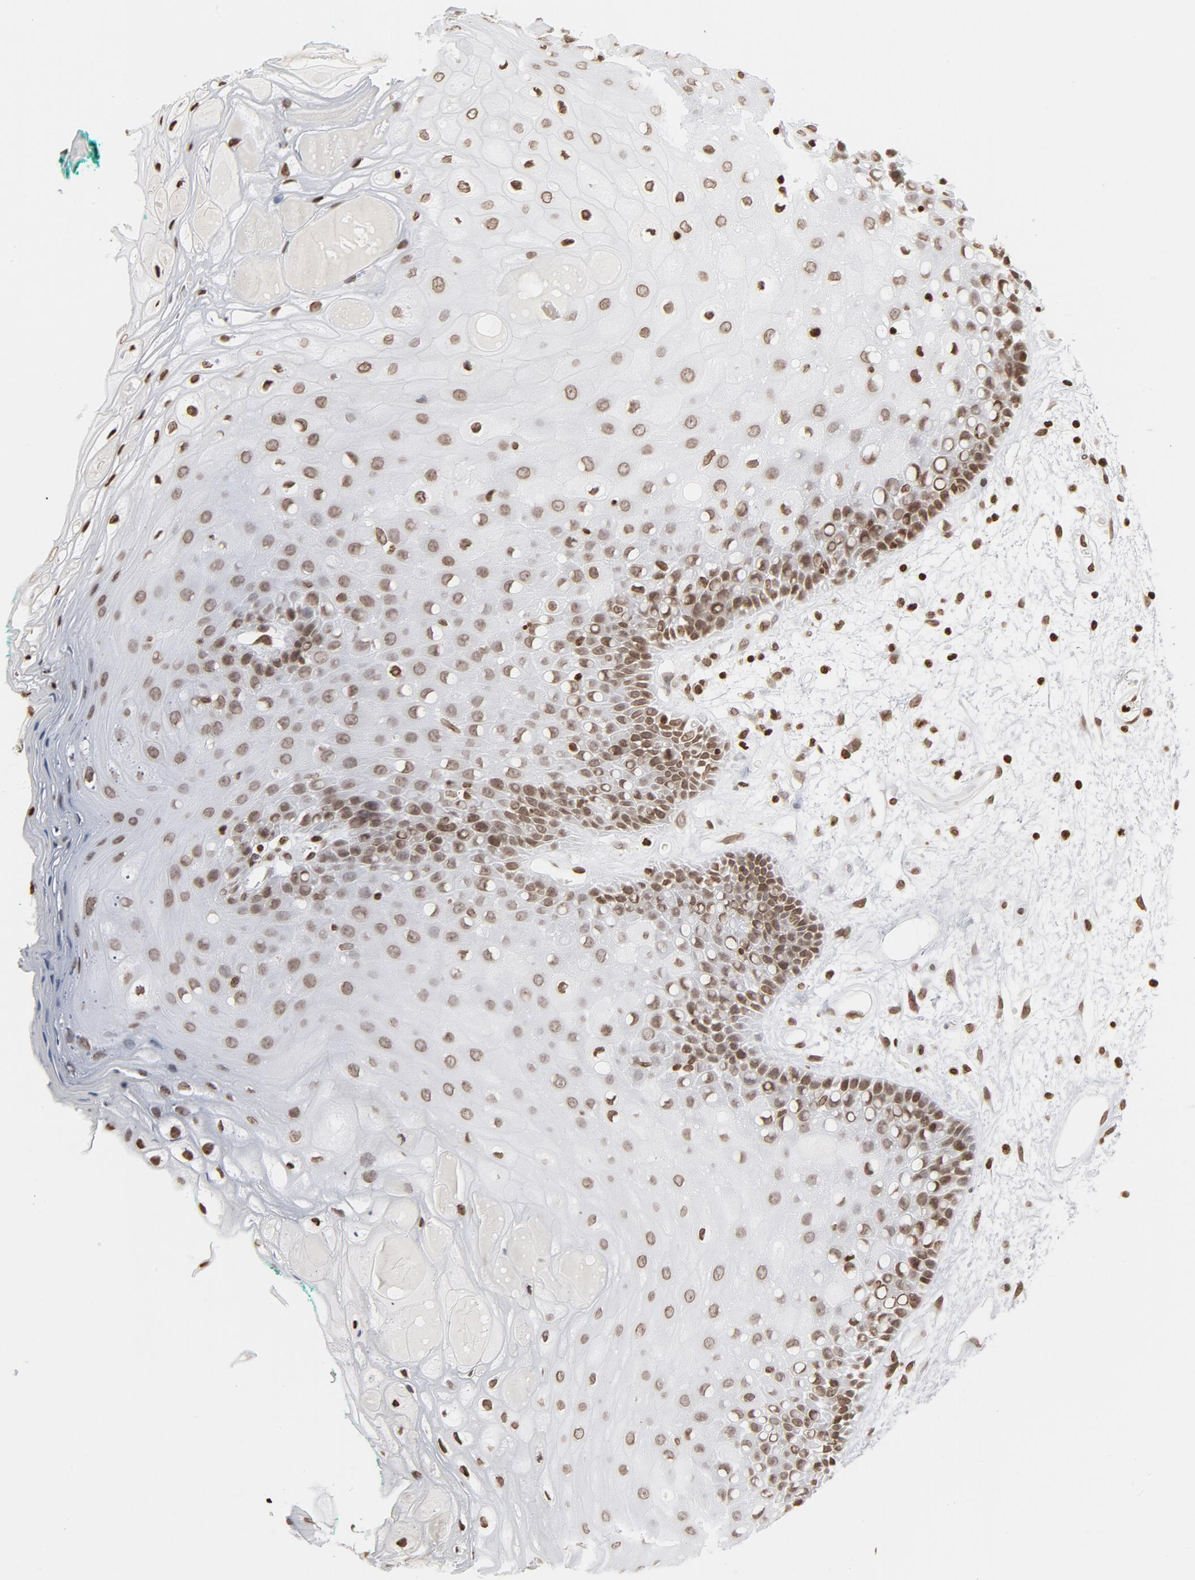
{"staining": {"intensity": "moderate", "quantity": ">75%", "location": "nuclear"}, "tissue": "oral mucosa", "cell_type": "Squamous epithelial cells", "image_type": "normal", "snomed": [{"axis": "morphology", "description": "Normal tissue, NOS"}, {"axis": "morphology", "description": "Squamous cell carcinoma, NOS"}, {"axis": "topography", "description": "Skeletal muscle"}, {"axis": "topography", "description": "Oral tissue"}, {"axis": "topography", "description": "Head-Neck"}], "caption": "The photomicrograph exhibits immunohistochemical staining of normal oral mucosa. There is moderate nuclear expression is seen in approximately >75% of squamous epithelial cells.", "gene": "H2AC12", "patient": {"sex": "female", "age": 84}}